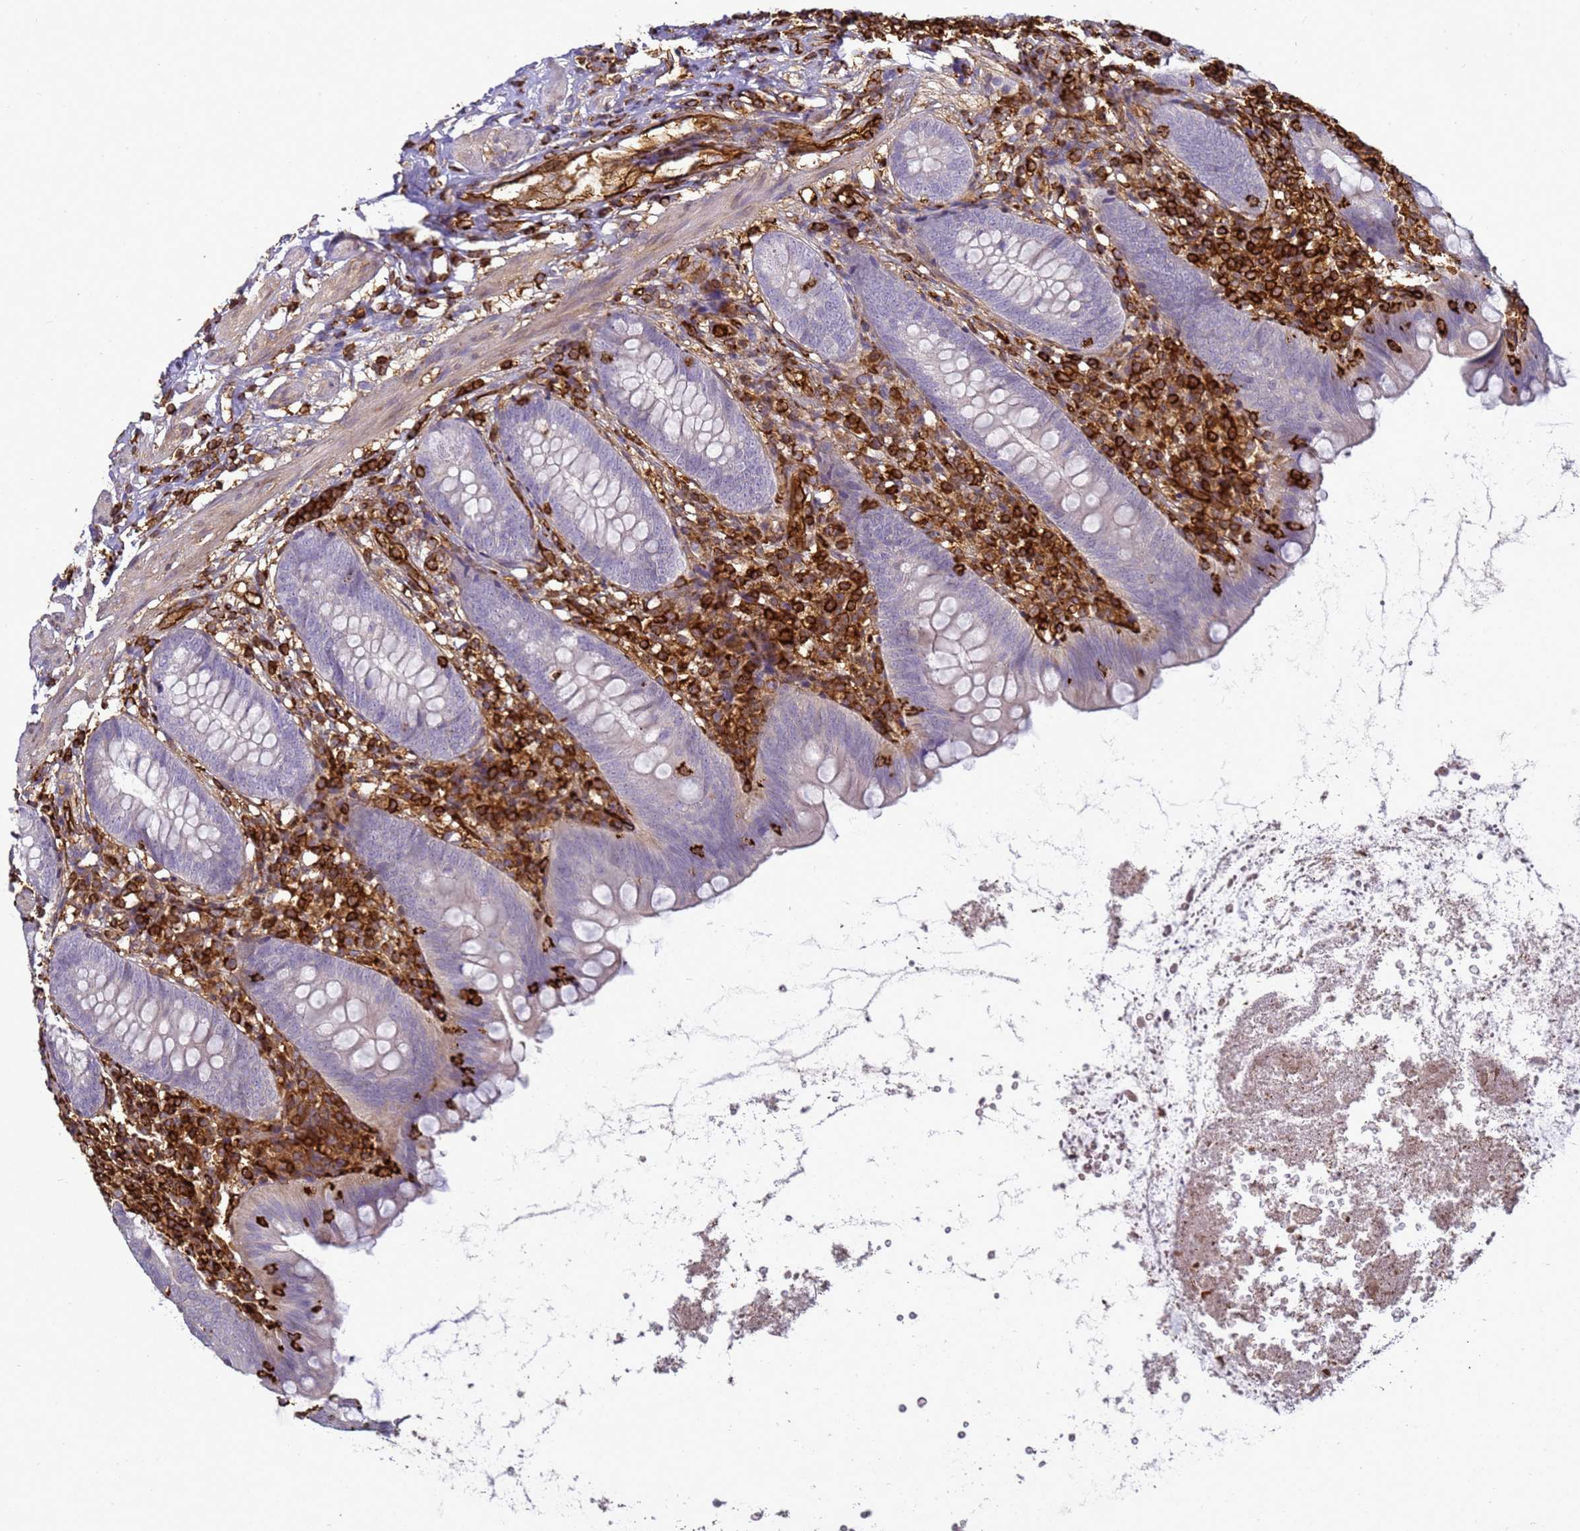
{"staining": {"intensity": "negative", "quantity": "none", "location": "none"}, "tissue": "appendix", "cell_type": "Glandular cells", "image_type": "normal", "snomed": [{"axis": "morphology", "description": "Normal tissue, NOS"}, {"axis": "topography", "description": "Appendix"}], "caption": "Image shows no significant protein expression in glandular cells of normal appendix. The staining is performed using DAB (3,3'-diaminobenzidine) brown chromogen with nuclei counter-stained in using hematoxylin.", "gene": "ZBTB8OS", "patient": {"sex": "female", "age": 62}}